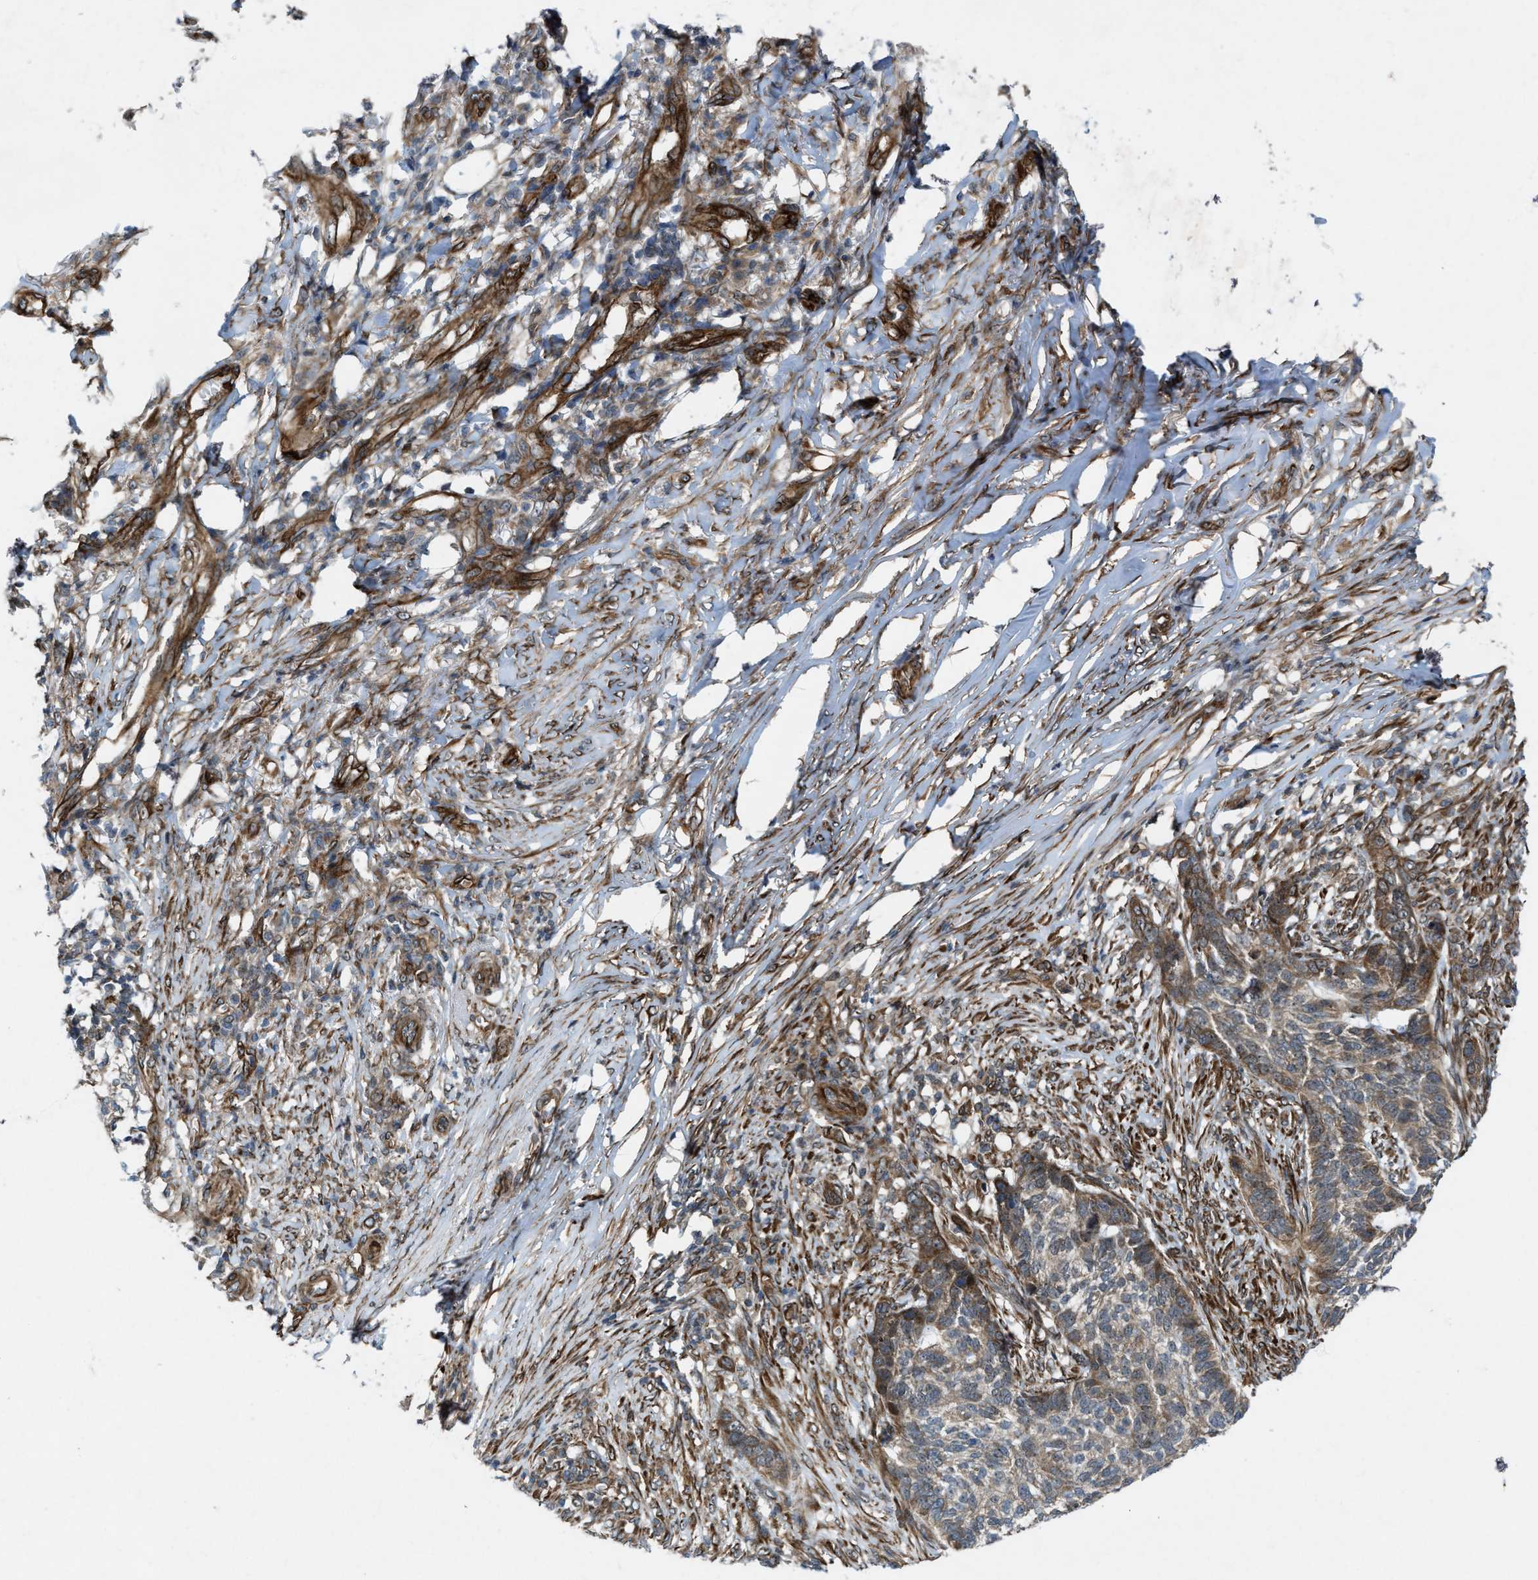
{"staining": {"intensity": "weak", "quantity": ">75%", "location": "cytoplasmic/membranous"}, "tissue": "skin cancer", "cell_type": "Tumor cells", "image_type": "cancer", "snomed": [{"axis": "morphology", "description": "Basal cell carcinoma"}, {"axis": "topography", "description": "Skin"}], "caption": "IHC image of neoplastic tissue: skin cancer (basal cell carcinoma) stained using IHC demonstrates low levels of weak protein expression localized specifically in the cytoplasmic/membranous of tumor cells, appearing as a cytoplasmic/membranous brown color.", "gene": "URGCP", "patient": {"sex": "male", "age": 85}}